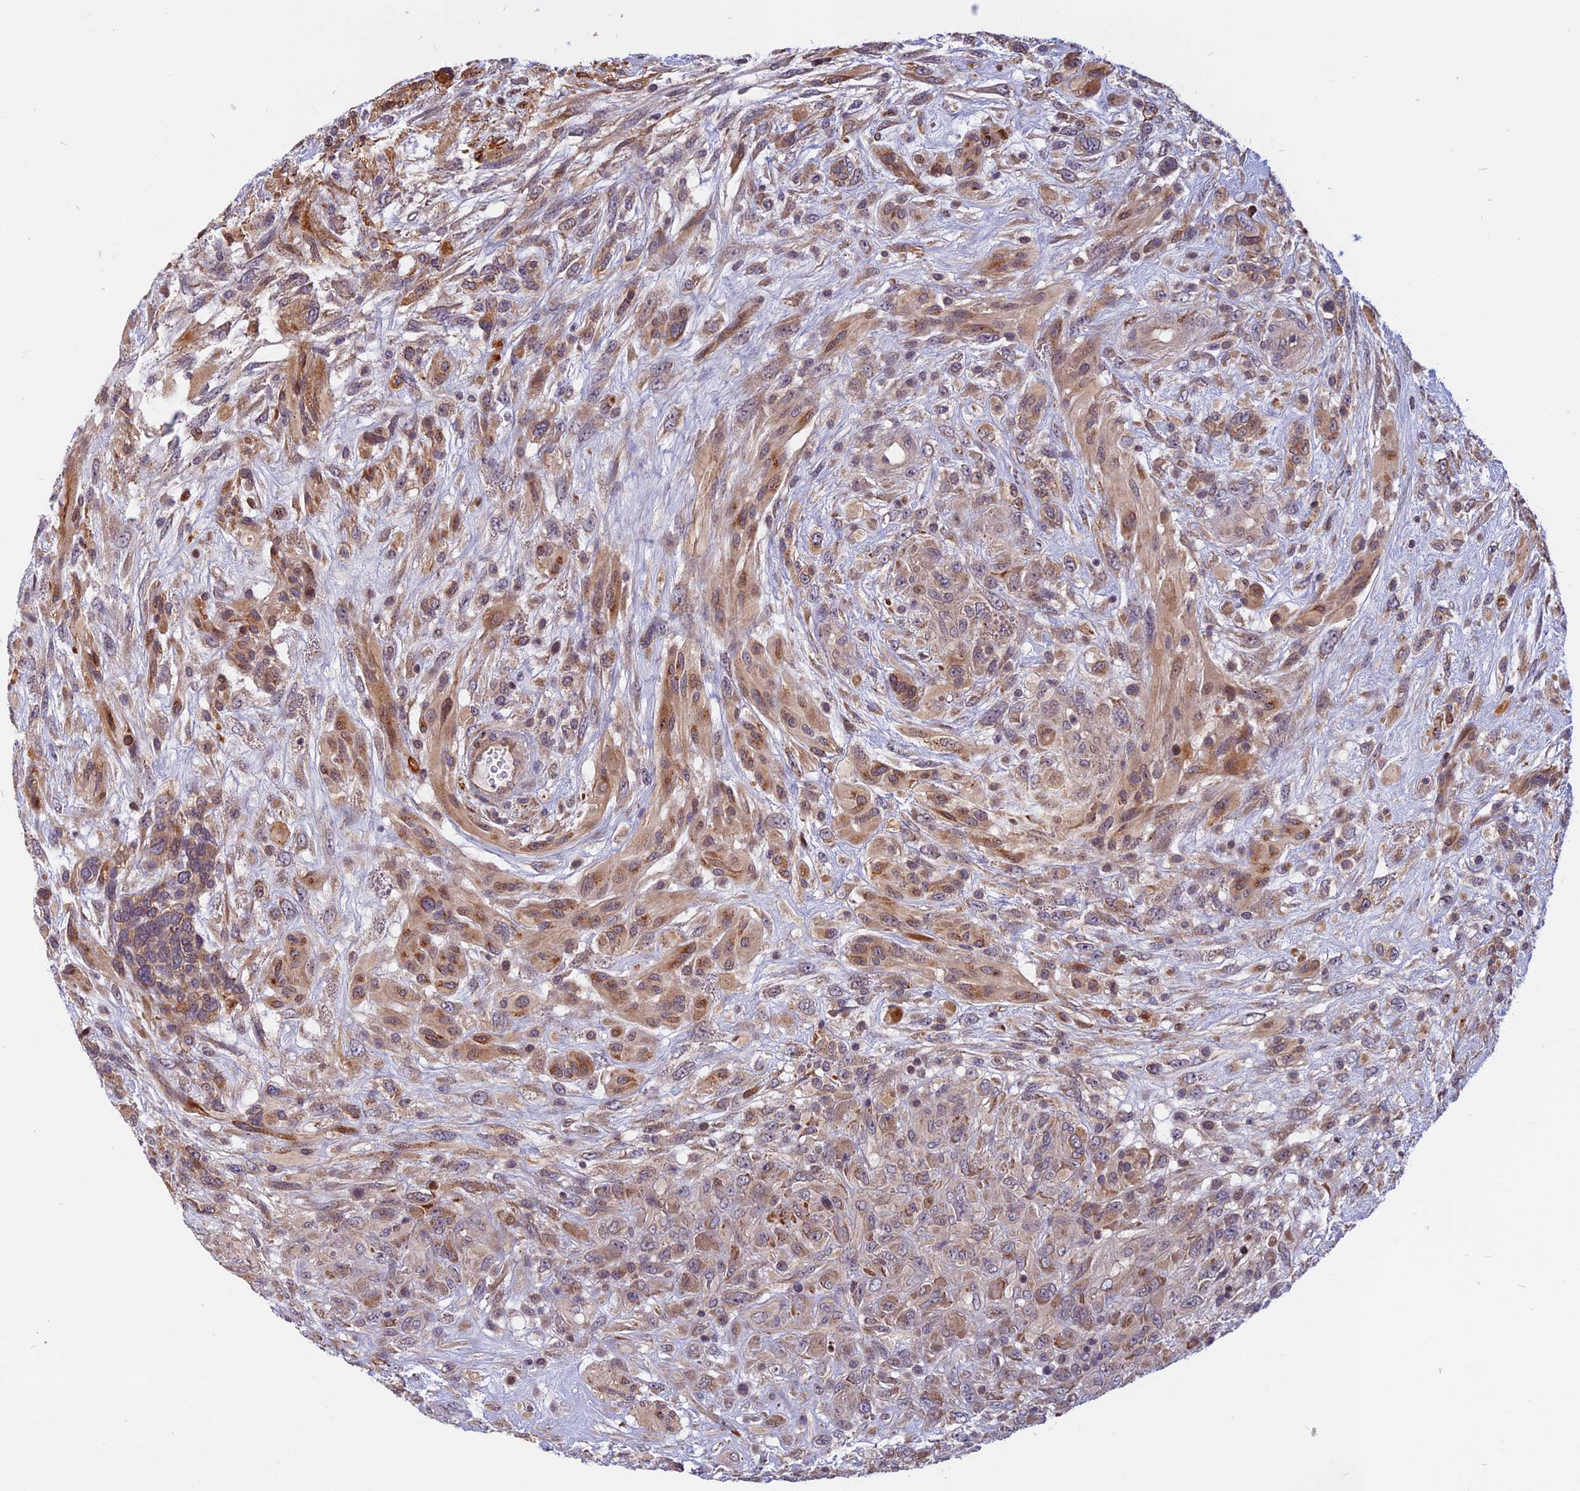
{"staining": {"intensity": "moderate", "quantity": "<25%", "location": "cytoplasmic/membranous"}, "tissue": "glioma", "cell_type": "Tumor cells", "image_type": "cancer", "snomed": [{"axis": "morphology", "description": "Glioma, malignant, High grade"}, {"axis": "topography", "description": "Brain"}], "caption": "Protein expression analysis of human malignant glioma (high-grade) reveals moderate cytoplasmic/membranous staining in approximately <25% of tumor cells.", "gene": "CCDC113", "patient": {"sex": "male", "age": 61}}